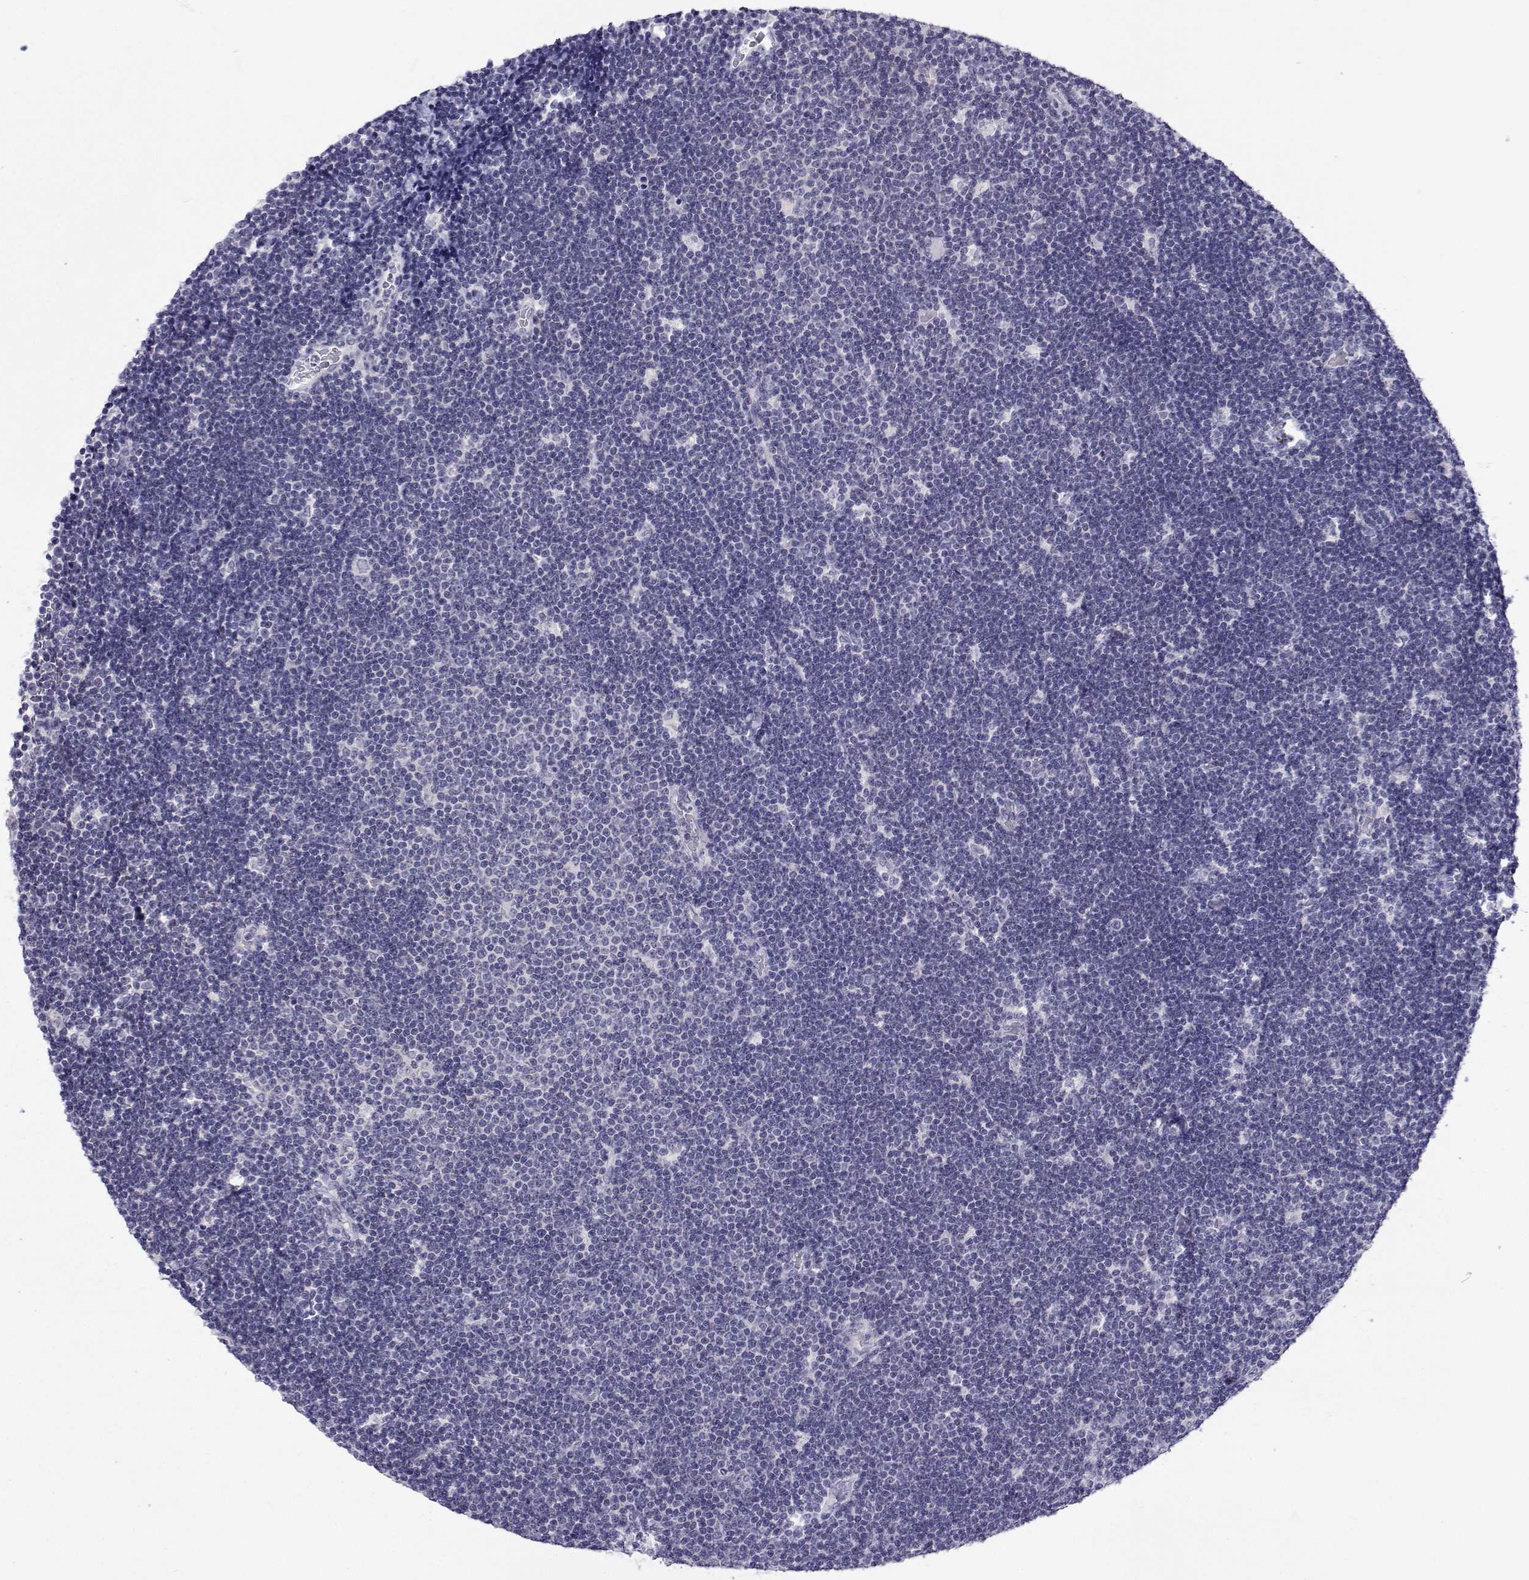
{"staining": {"intensity": "negative", "quantity": "none", "location": "none"}, "tissue": "lymphoma", "cell_type": "Tumor cells", "image_type": "cancer", "snomed": [{"axis": "morphology", "description": "Malignant lymphoma, non-Hodgkin's type, Low grade"}, {"axis": "topography", "description": "Brain"}], "caption": "The IHC photomicrograph has no significant expression in tumor cells of low-grade malignant lymphoma, non-Hodgkin's type tissue. Nuclei are stained in blue.", "gene": "SLC6A3", "patient": {"sex": "female", "age": 66}}